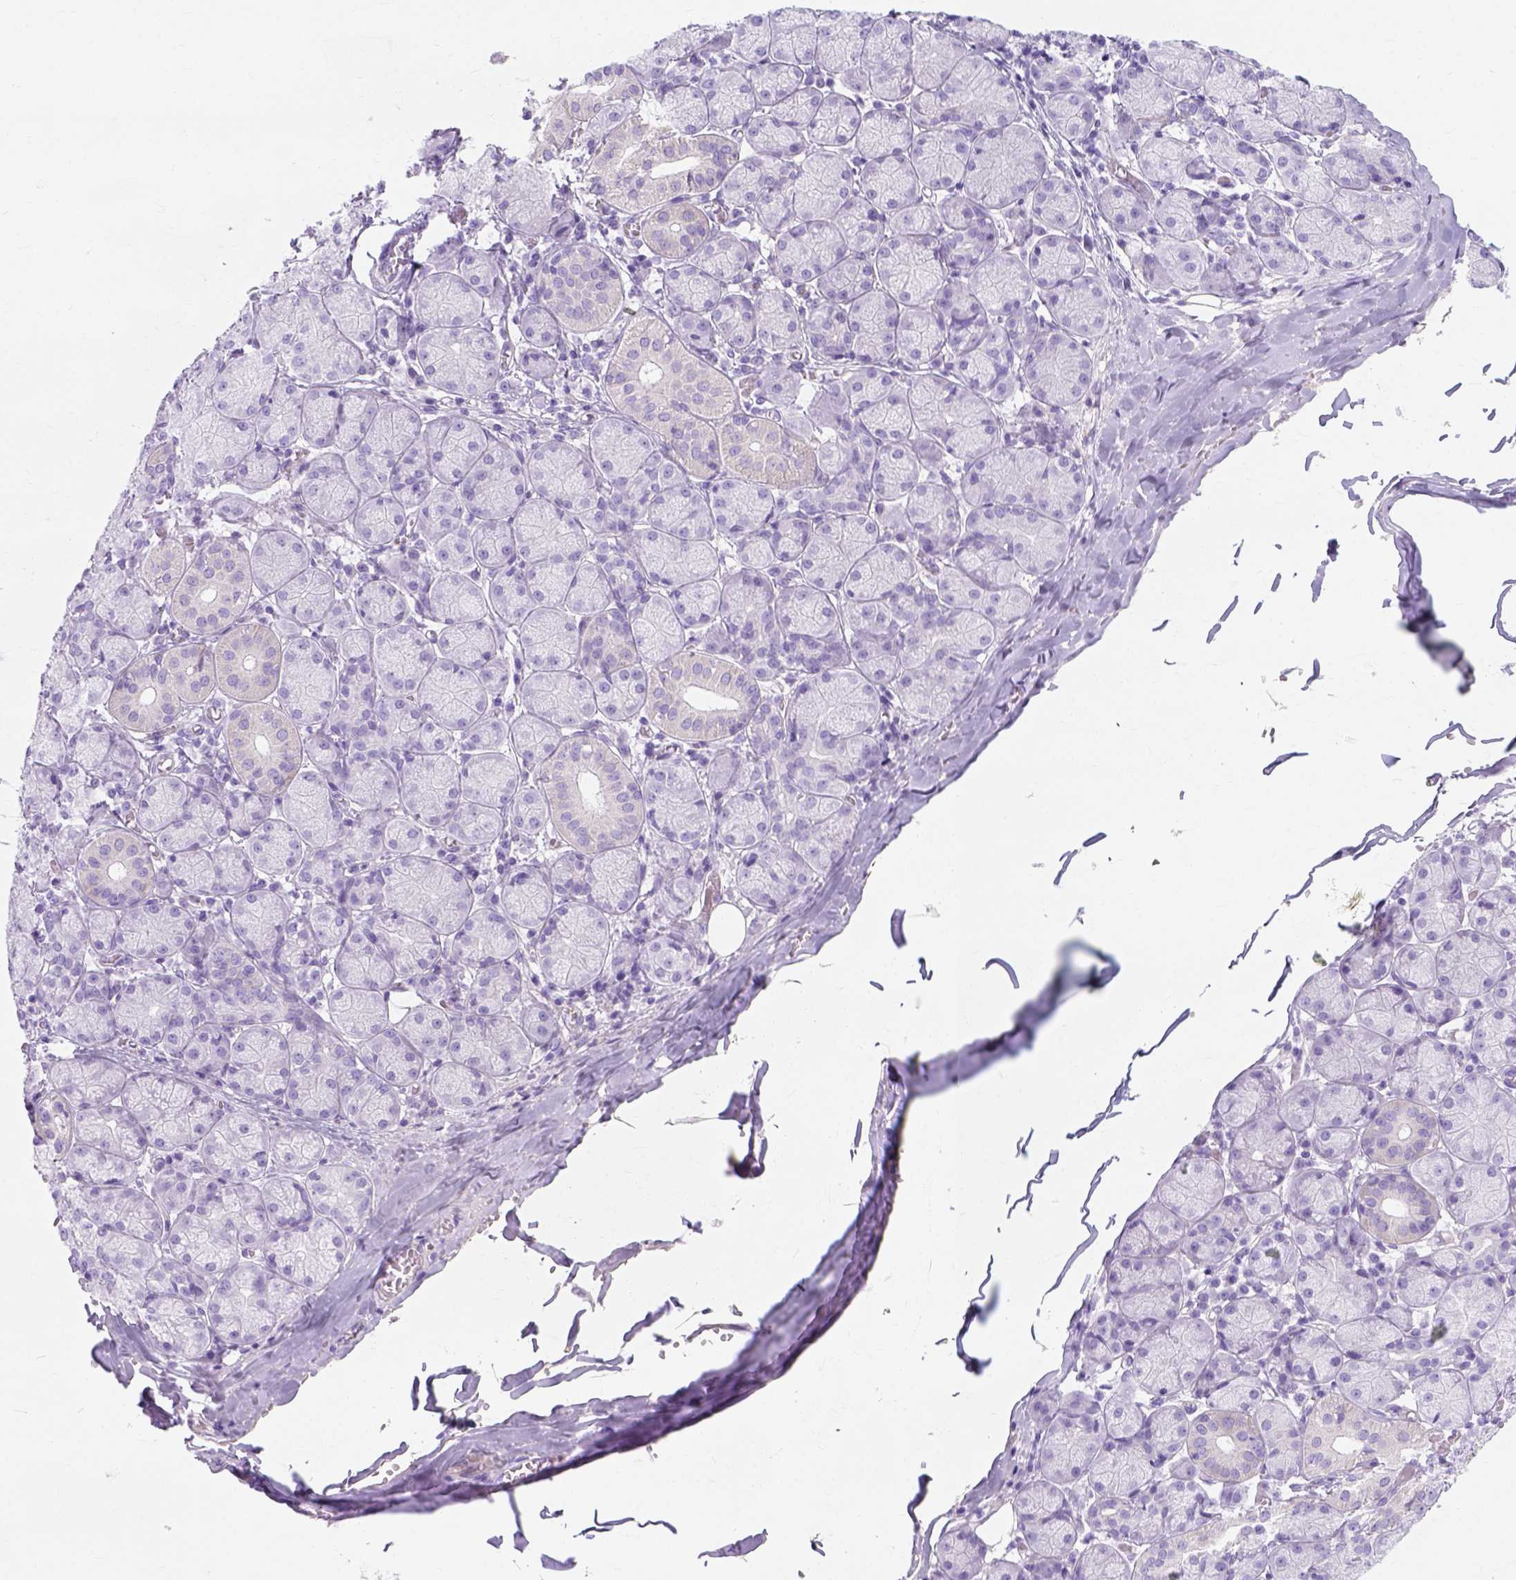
{"staining": {"intensity": "negative", "quantity": "none", "location": "none"}, "tissue": "salivary gland", "cell_type": "Glandular cells", "image_type": "normal", "snomed": [{"axis": "morphology", "description": "Normal tissue, NOS"}, {"axis": "topography", "description": "Salivary gland"}, {"axis": "topography", "description": "Peripheral nerve tissue"}], "caption": "Immunohistochemistry (IHC) histopathology image of unremarkable salivary gland stained for a protein (brown), which exhibits no positivity in glandular cells. The staining is performed using DAB brown chromogen with nuclei counter-stained in using hematoxylin.", "gene": "MYH15", "patient": {"sex": "female", "age": 24}}